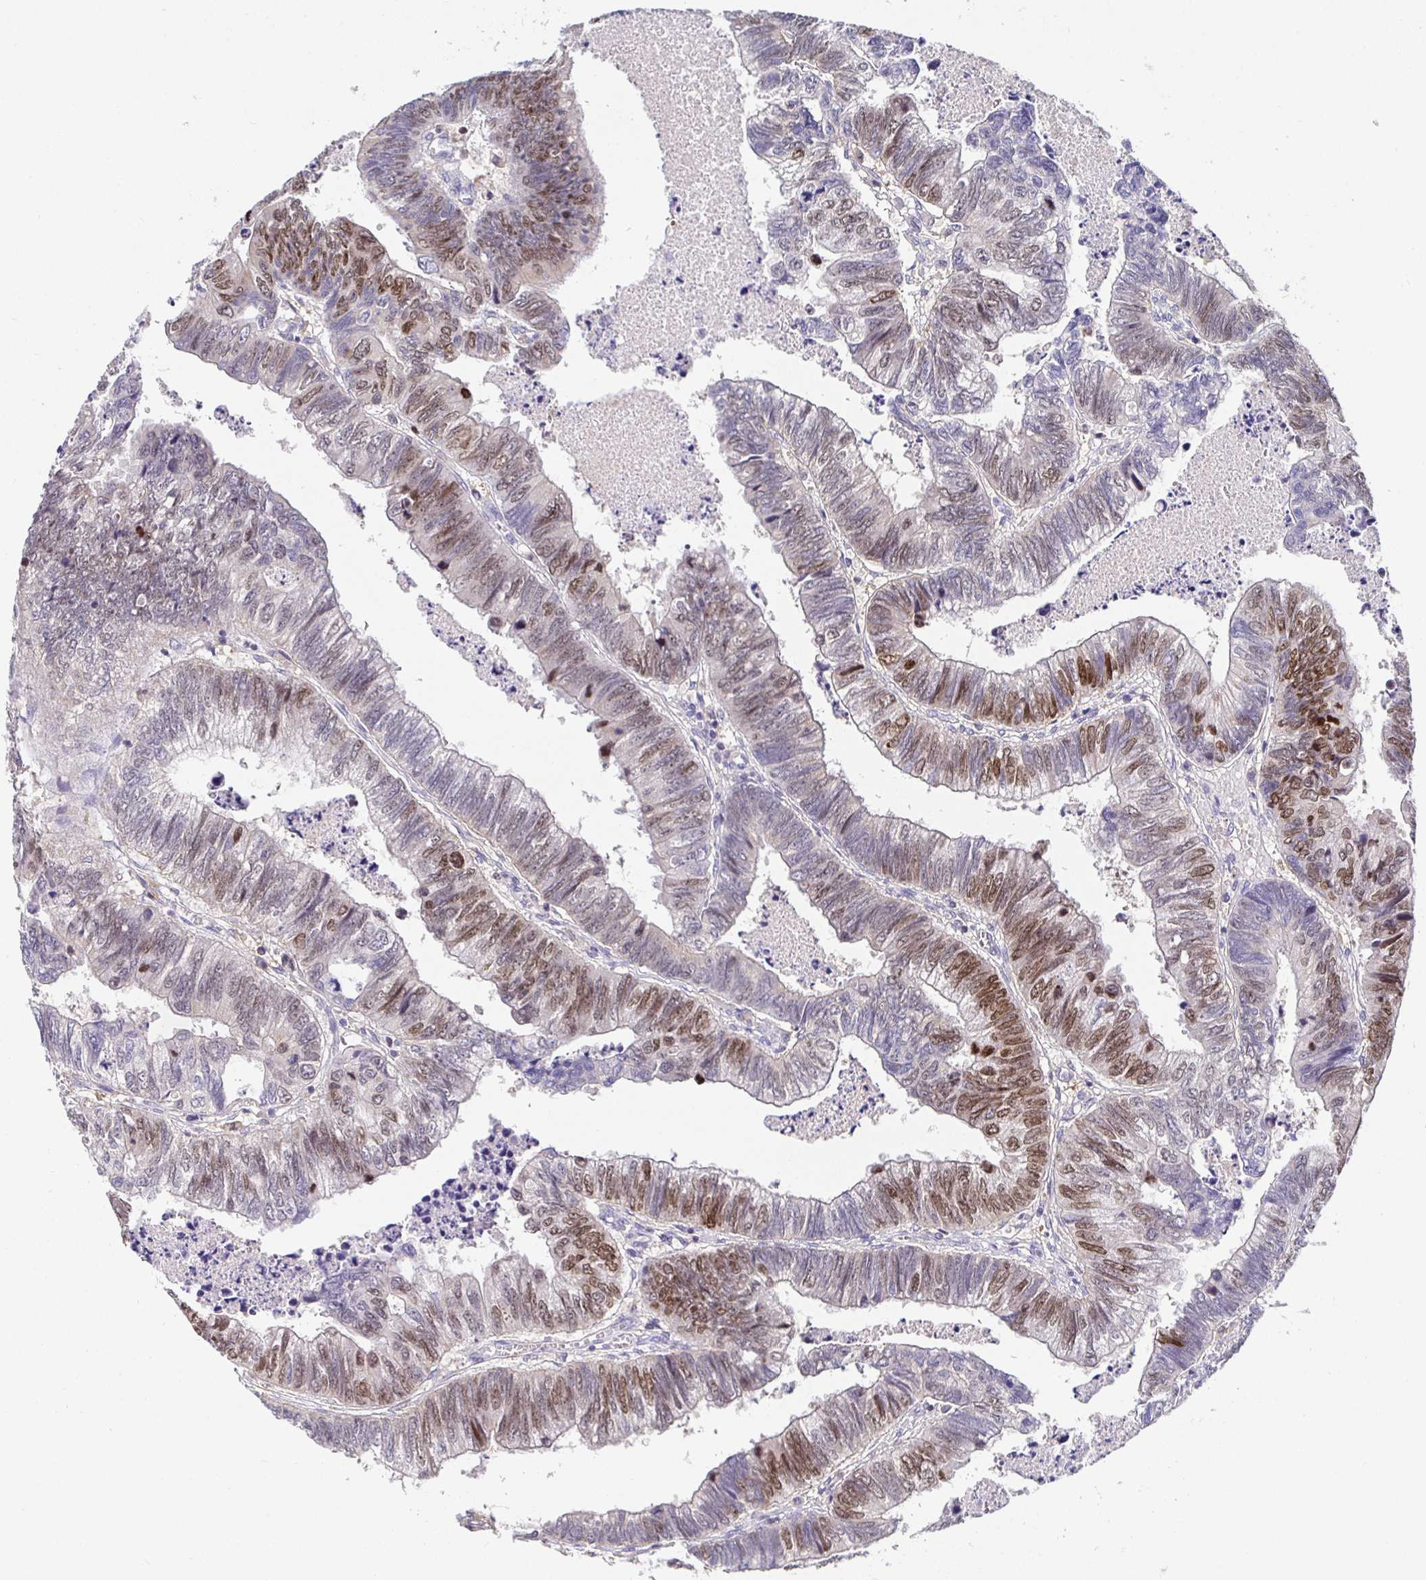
{"staining": {"intensity": "moderate", "quantity": "25%-75%", "location": "nuclear"}, "tissue": "colorectal cancer", "cell_type": "Tumor cells", "image_type": "cancer", "snomed": [{"axis": "morphology", "description": "Adenocarcinoma, NOS"}, {"axis": "topography", "description": "Colon"}], "caption": "Immunohistochemistry photomicrograph of colorectal cancer (adenocarcinoma) stained for a protein (brown), which reveals medium levels of moderate nuclear positivity in approximately 25%-75% of tumor cells.", "gene": "SATB1", "patient": {"sex": "male", "age": 62}}